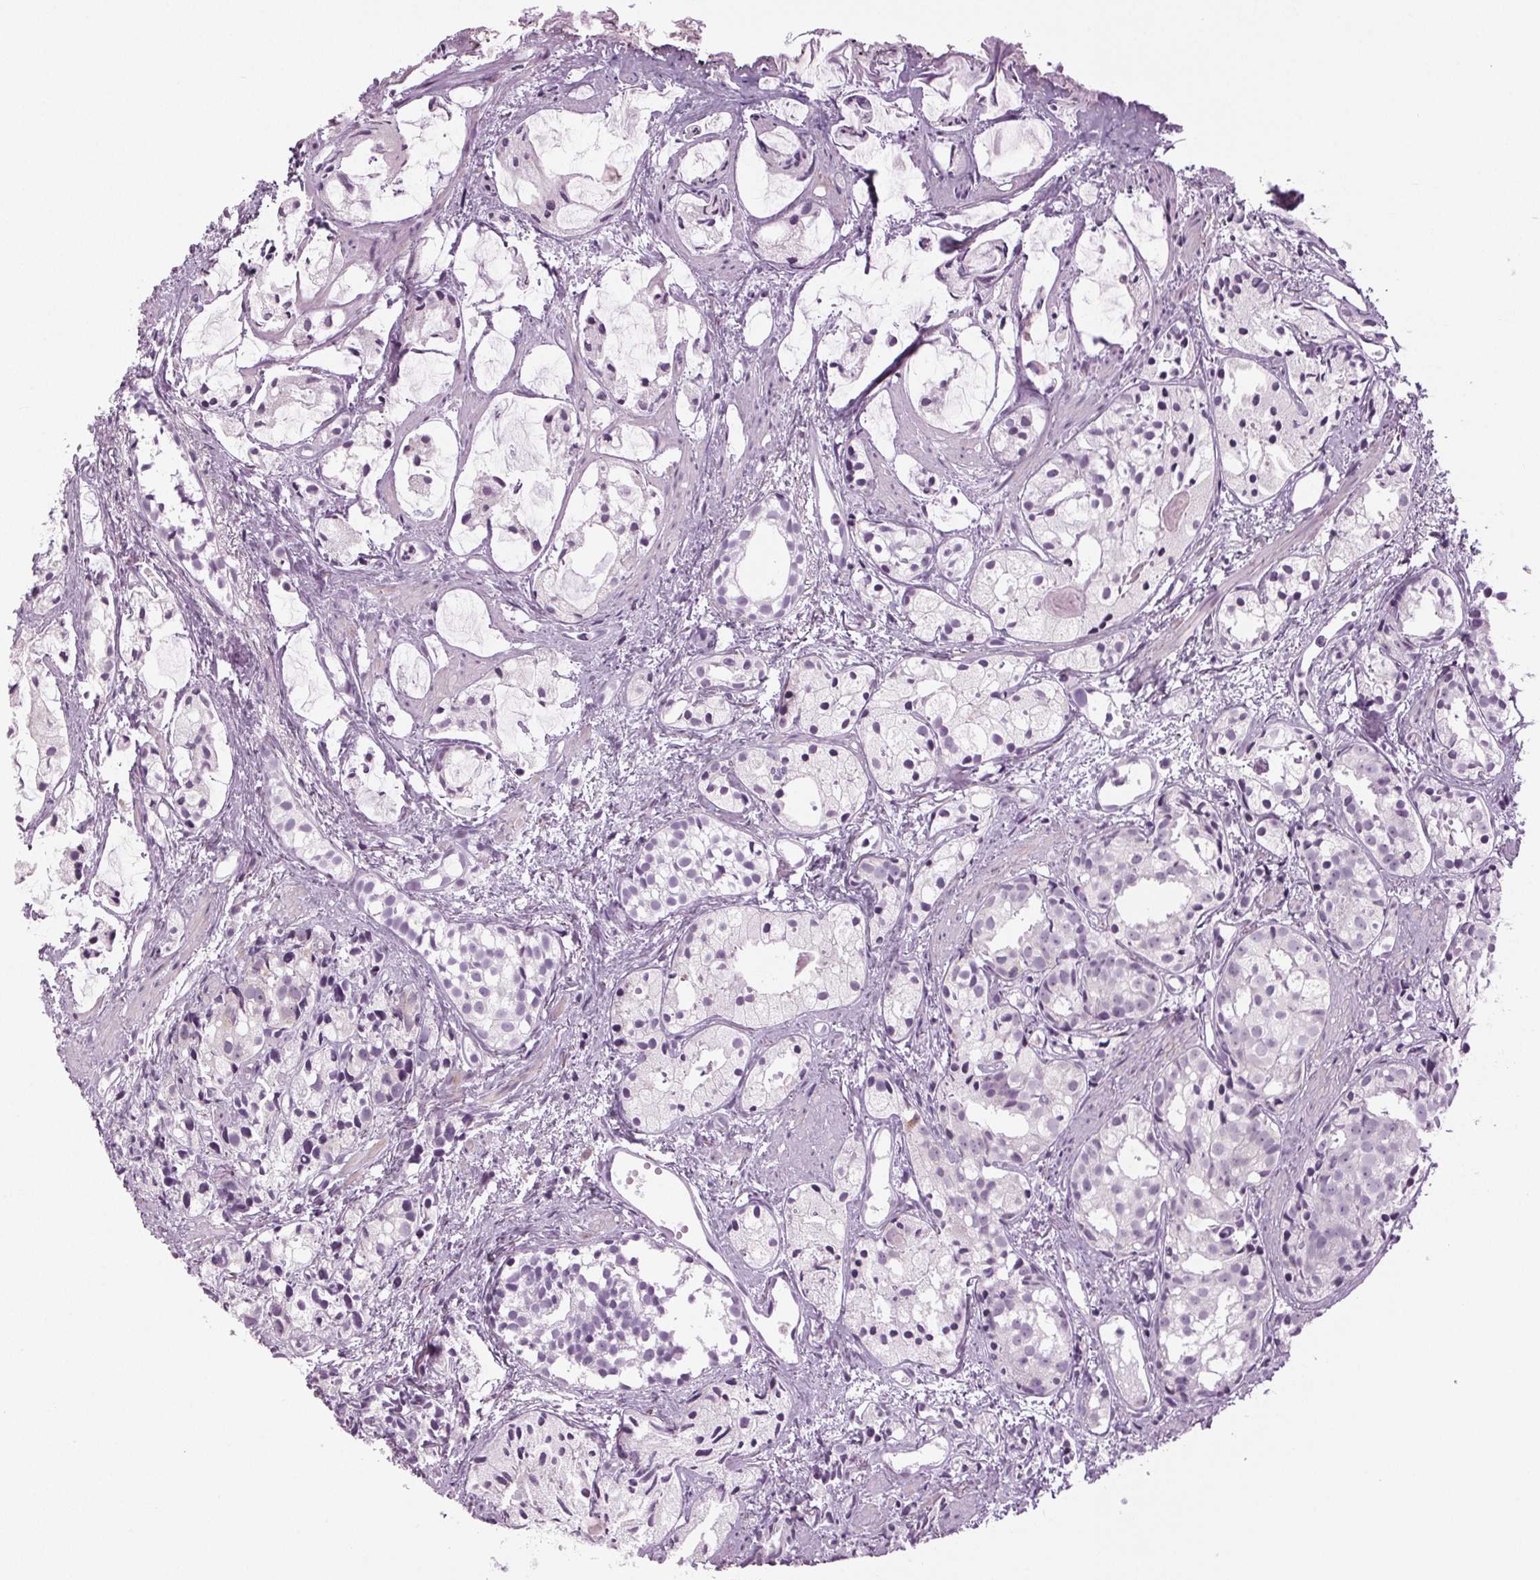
{"staining": {"intensity": "negative", "quantity": "none", "location": "none"}, "tissue": "prostate cancer", "cell_type": "Tumor cells", "image_type": "cancer", "snomed": [{"axis": "morphology", "description": "Adenocarcinoma, High grade"}, {"axis": "topography", "description": "Prostate"}], "caption": "Tumor cells are negative for brown protein staining in prostate adenocarcinoma (high-grade). The staining is performed using DAB (3,3'-diaminobenzidine) brown chromogen with nuclei counter-stained in using hematoxylin.", "gene": "DNAH12", "patient": {"sex": "male", "age": 85}}